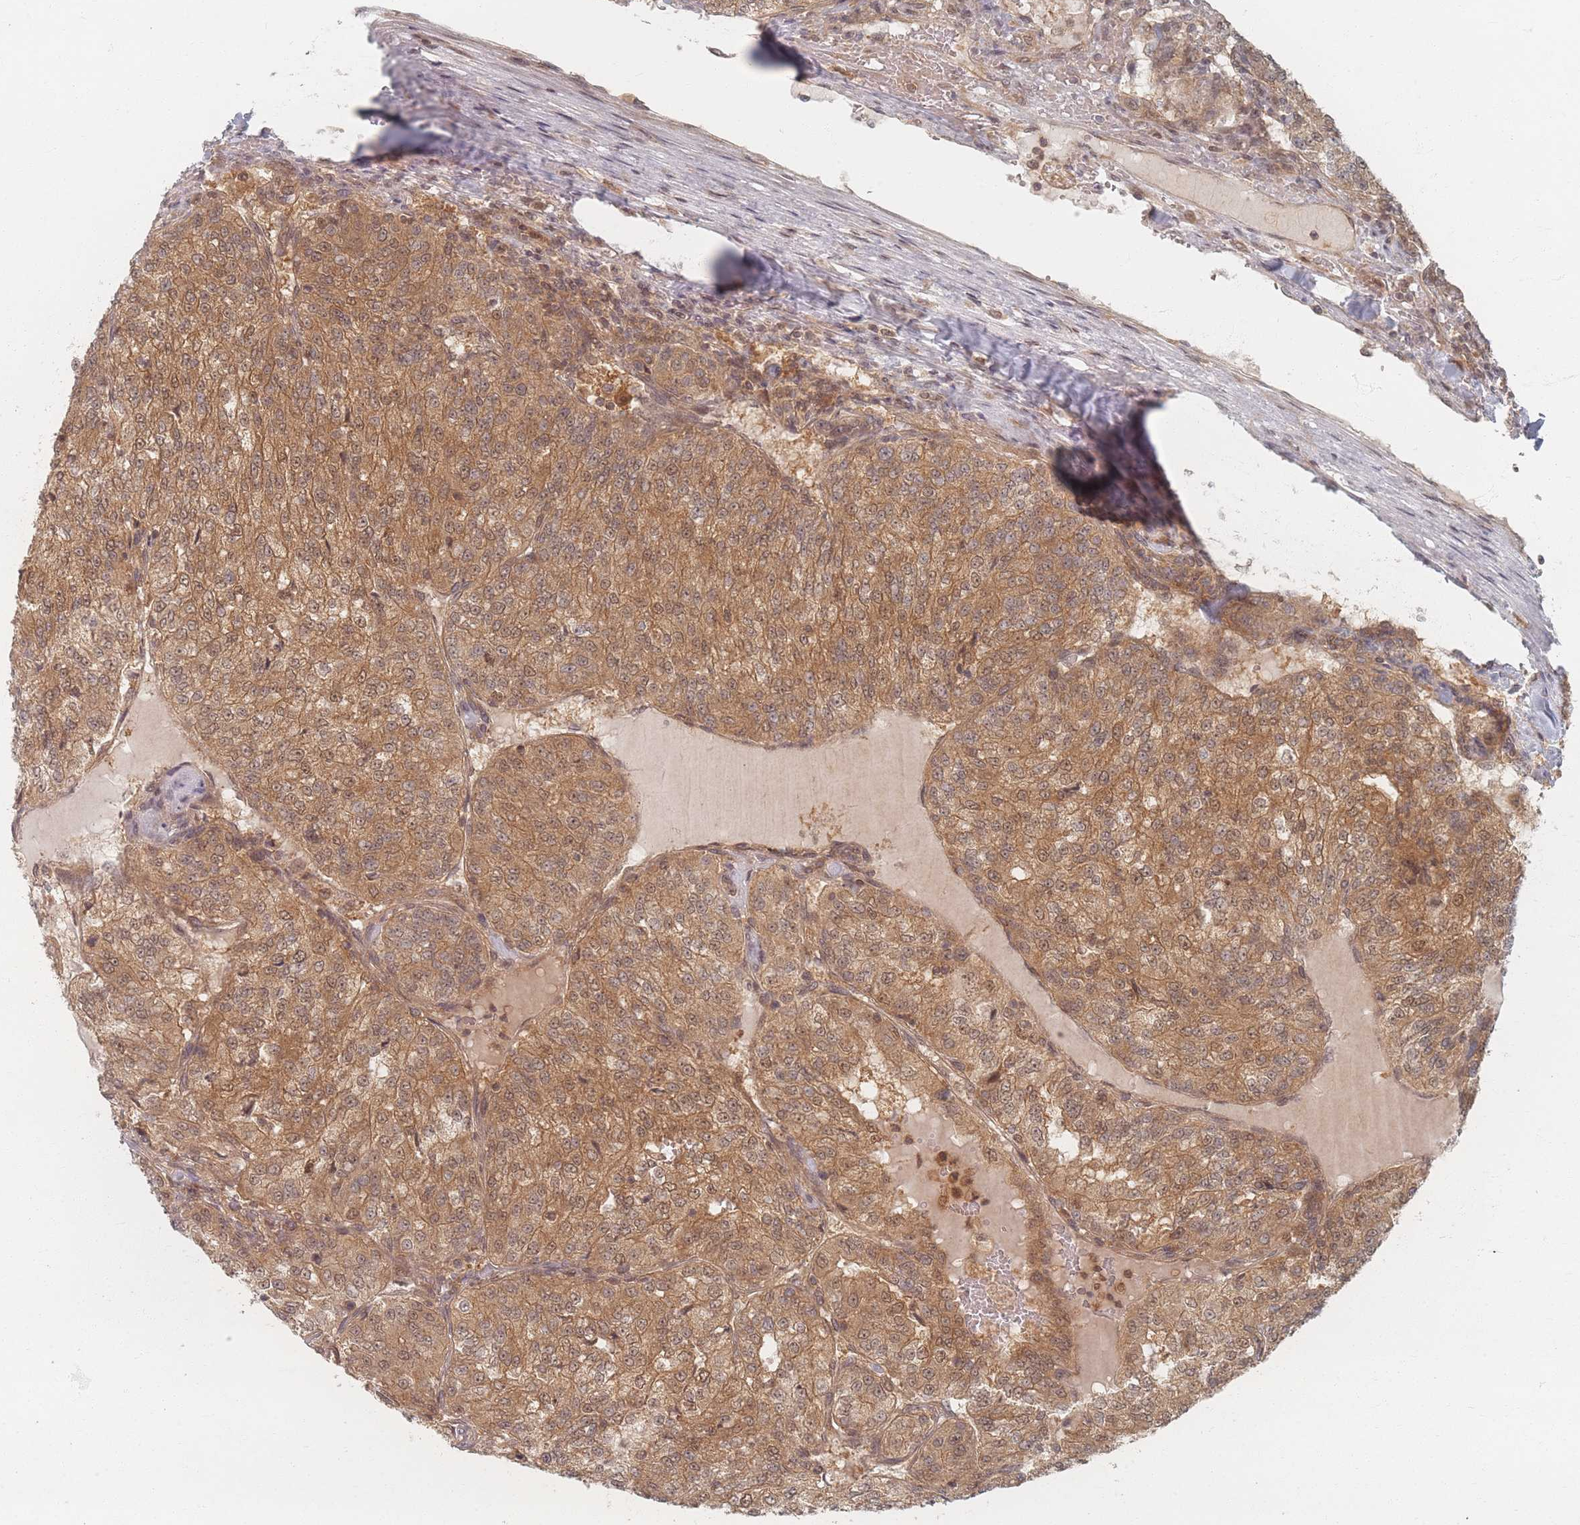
{"staining": {"intensity": "moderate", "quantity": ">75%", "location": "cytoplasmic/membranous,nuclear"}, "tissue": "renal cancer", "cell_type": "Tumor cells", "image_type": "cancer", "snomed": [{"axis": "morphology", "description": "Adenocarcinoma, NOS"}, {"axis": "topography", "description": "Kidney"}], "caption": "Human renal adenocarcinoma stained for a protein (brown) displays moderate cytoplasmic/membranous and nuclear positive positivity in about >75% of tumor cells.", "gene": "PSMD9", "patient": {"sex": "female", "age": 63}}